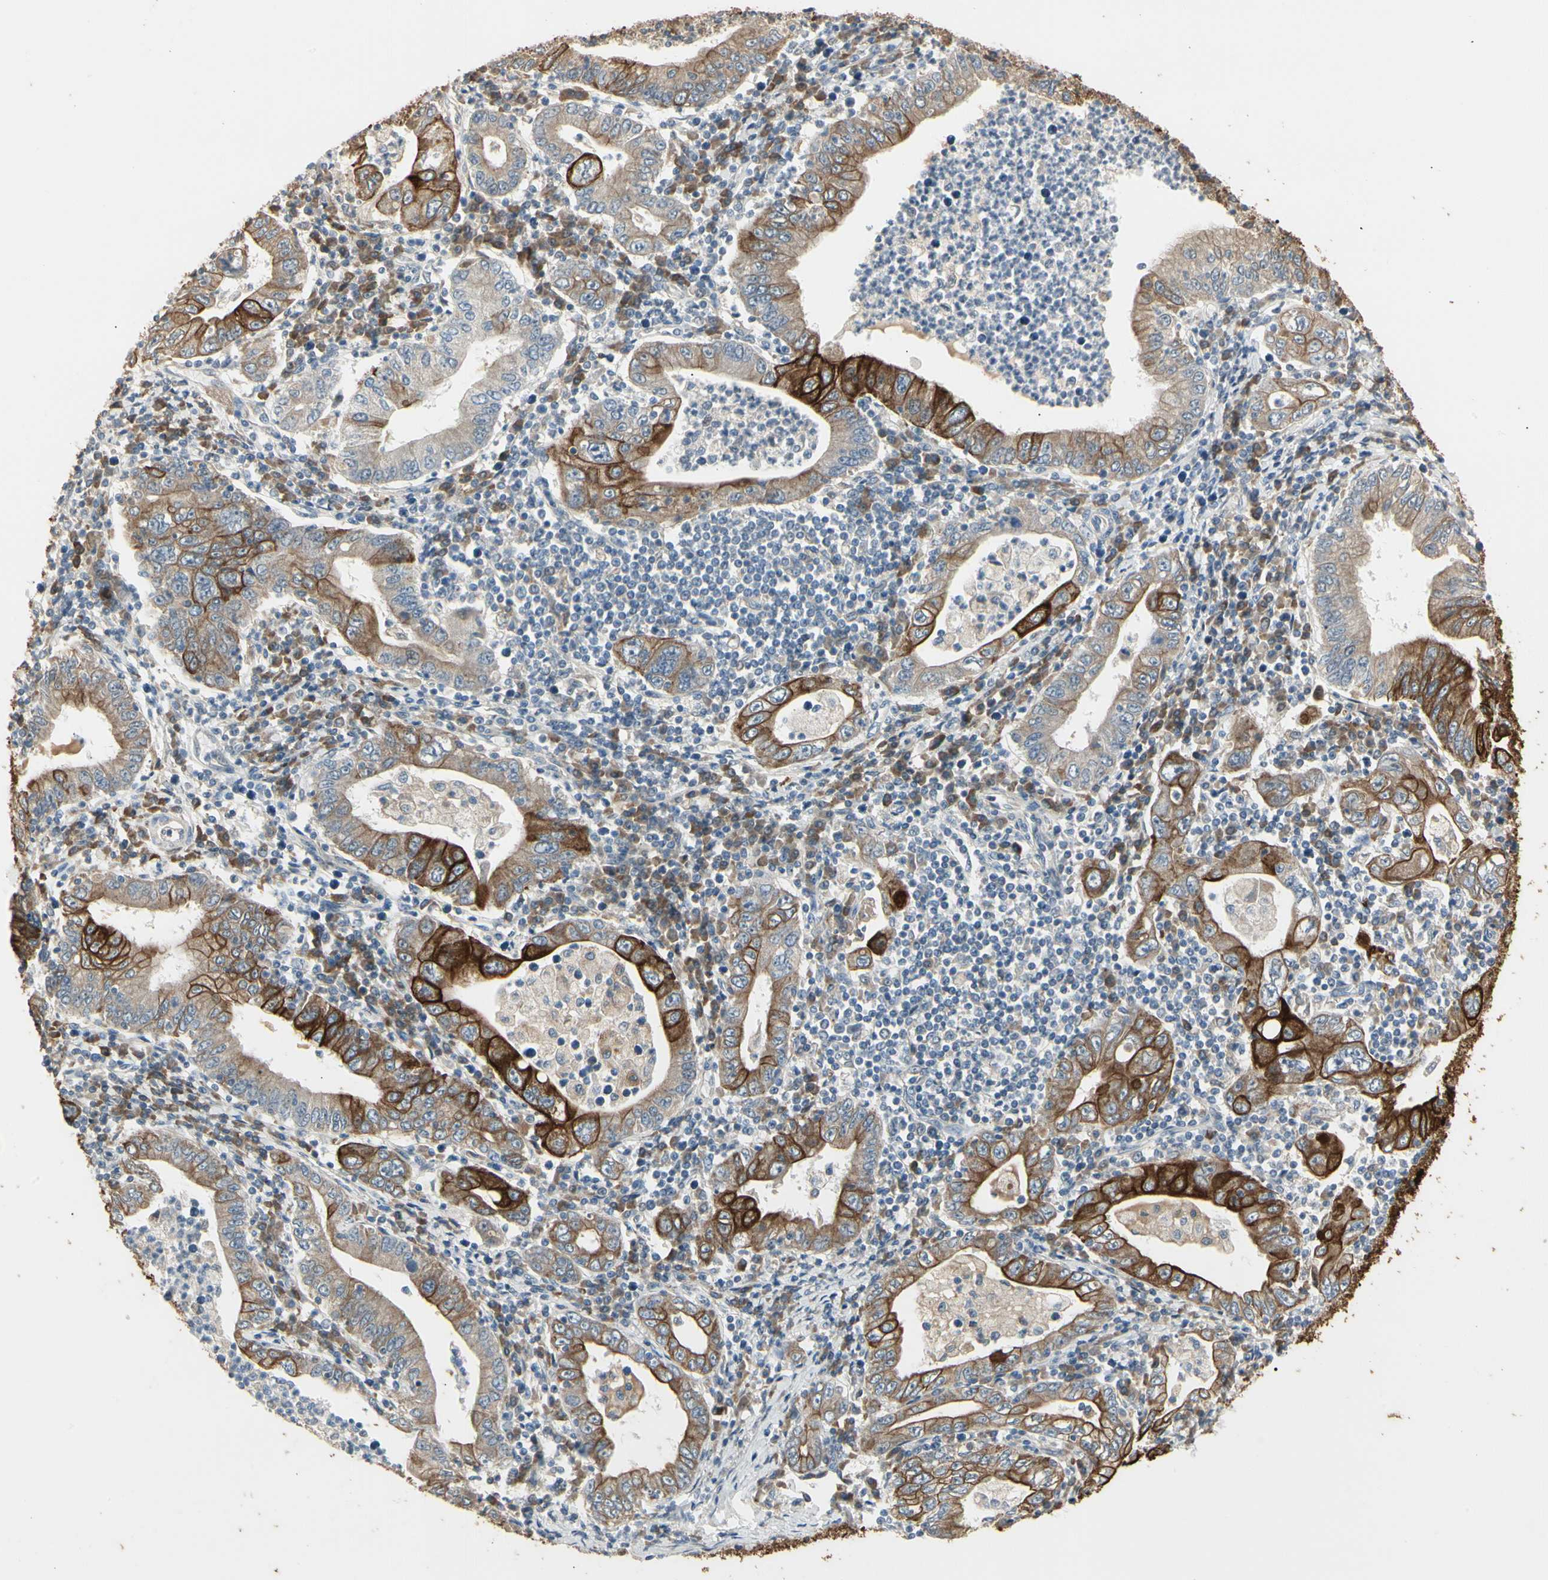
{"staining": {"intensity": "strong", "quantity": "25%-75%", "location": "cytoplasmic/membranous"}, "tissue": "stomach cancer", "cell_type": "Tumor cells", "image_type": "cancer", "snomed": [{"axis": "morphology", "description": "Normal tissue, NOS"}, {"axis": "morphology", "description": "Adenocarcinoma, NOS"}, {"axis": "topography", "description": "Esophagus"}, {"axis": "topography", "description": "Stomach, upper"}, {"axis": "topography", "description": "Peripheral nerve tissue"}], "caption": "Brown immunohistochemical staining in human stomach adenocarcinoma shows strong cytoplasmic/membranous positivity in about 25%-75% of tumor cells.", "gene": "SKIL", "patient": {"sex": "male", "age": 62}}